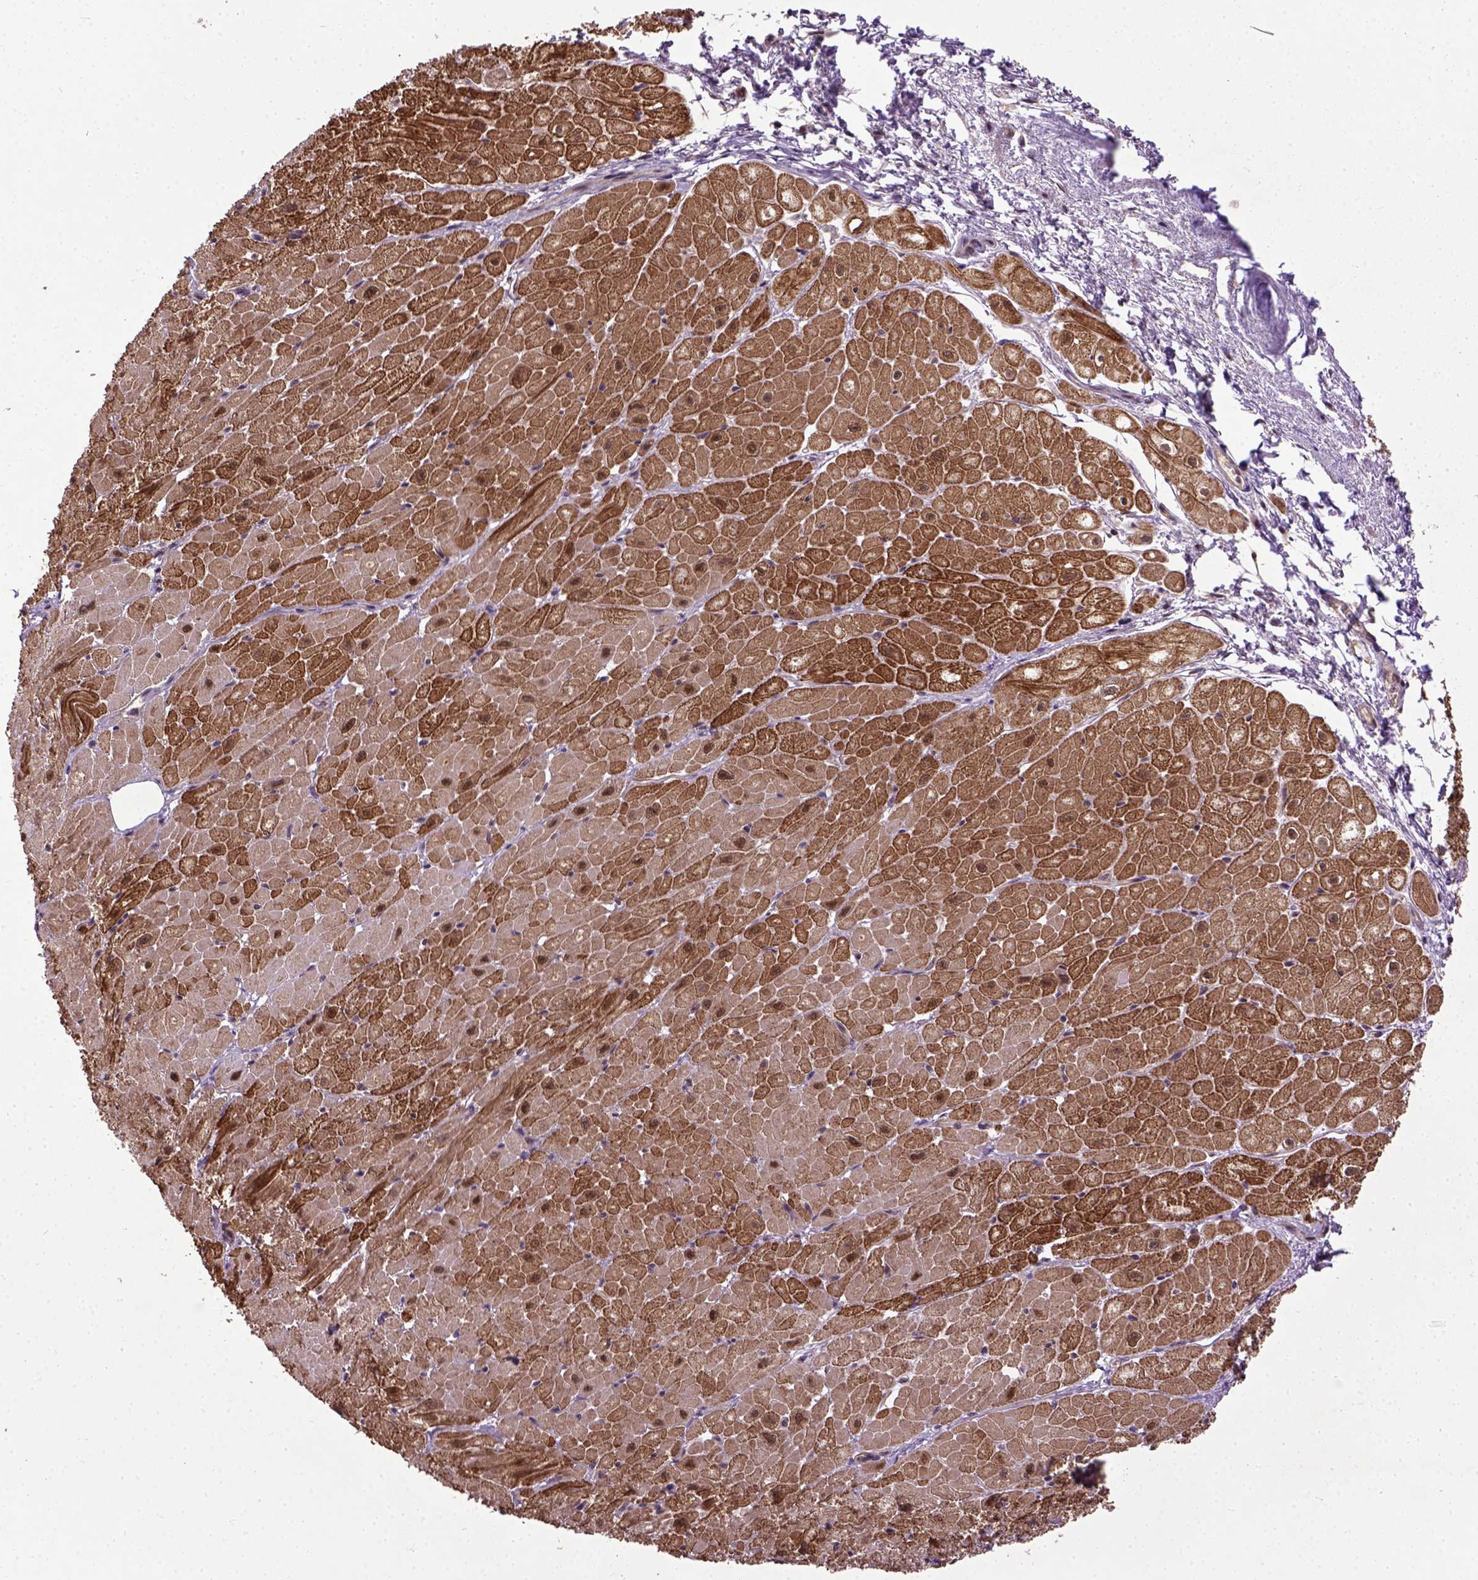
{"staining": {"intensity": "strong", "quantity": "25%-75%", "location": "cytoplasmic/membranous,nuclear"}, "tissue": "heart muscle", "cell_type": "Cardiomyocytes", "image_type": "normal", "snomed": [{"axis": "morphology", "description": "Normal tissue, NOS"}, {"axis": "topography", "description": "Heart"}], "caption": "An immunohistochemistry (IHC) image of normal tissue is shown. Protein staining in brown shows strong cytoplasmic/membranous,nuclear positivity in heart muscle within cardiomyocytes.", "gene": "UBA3", "patient": {"sex": "male", "age": 62}}